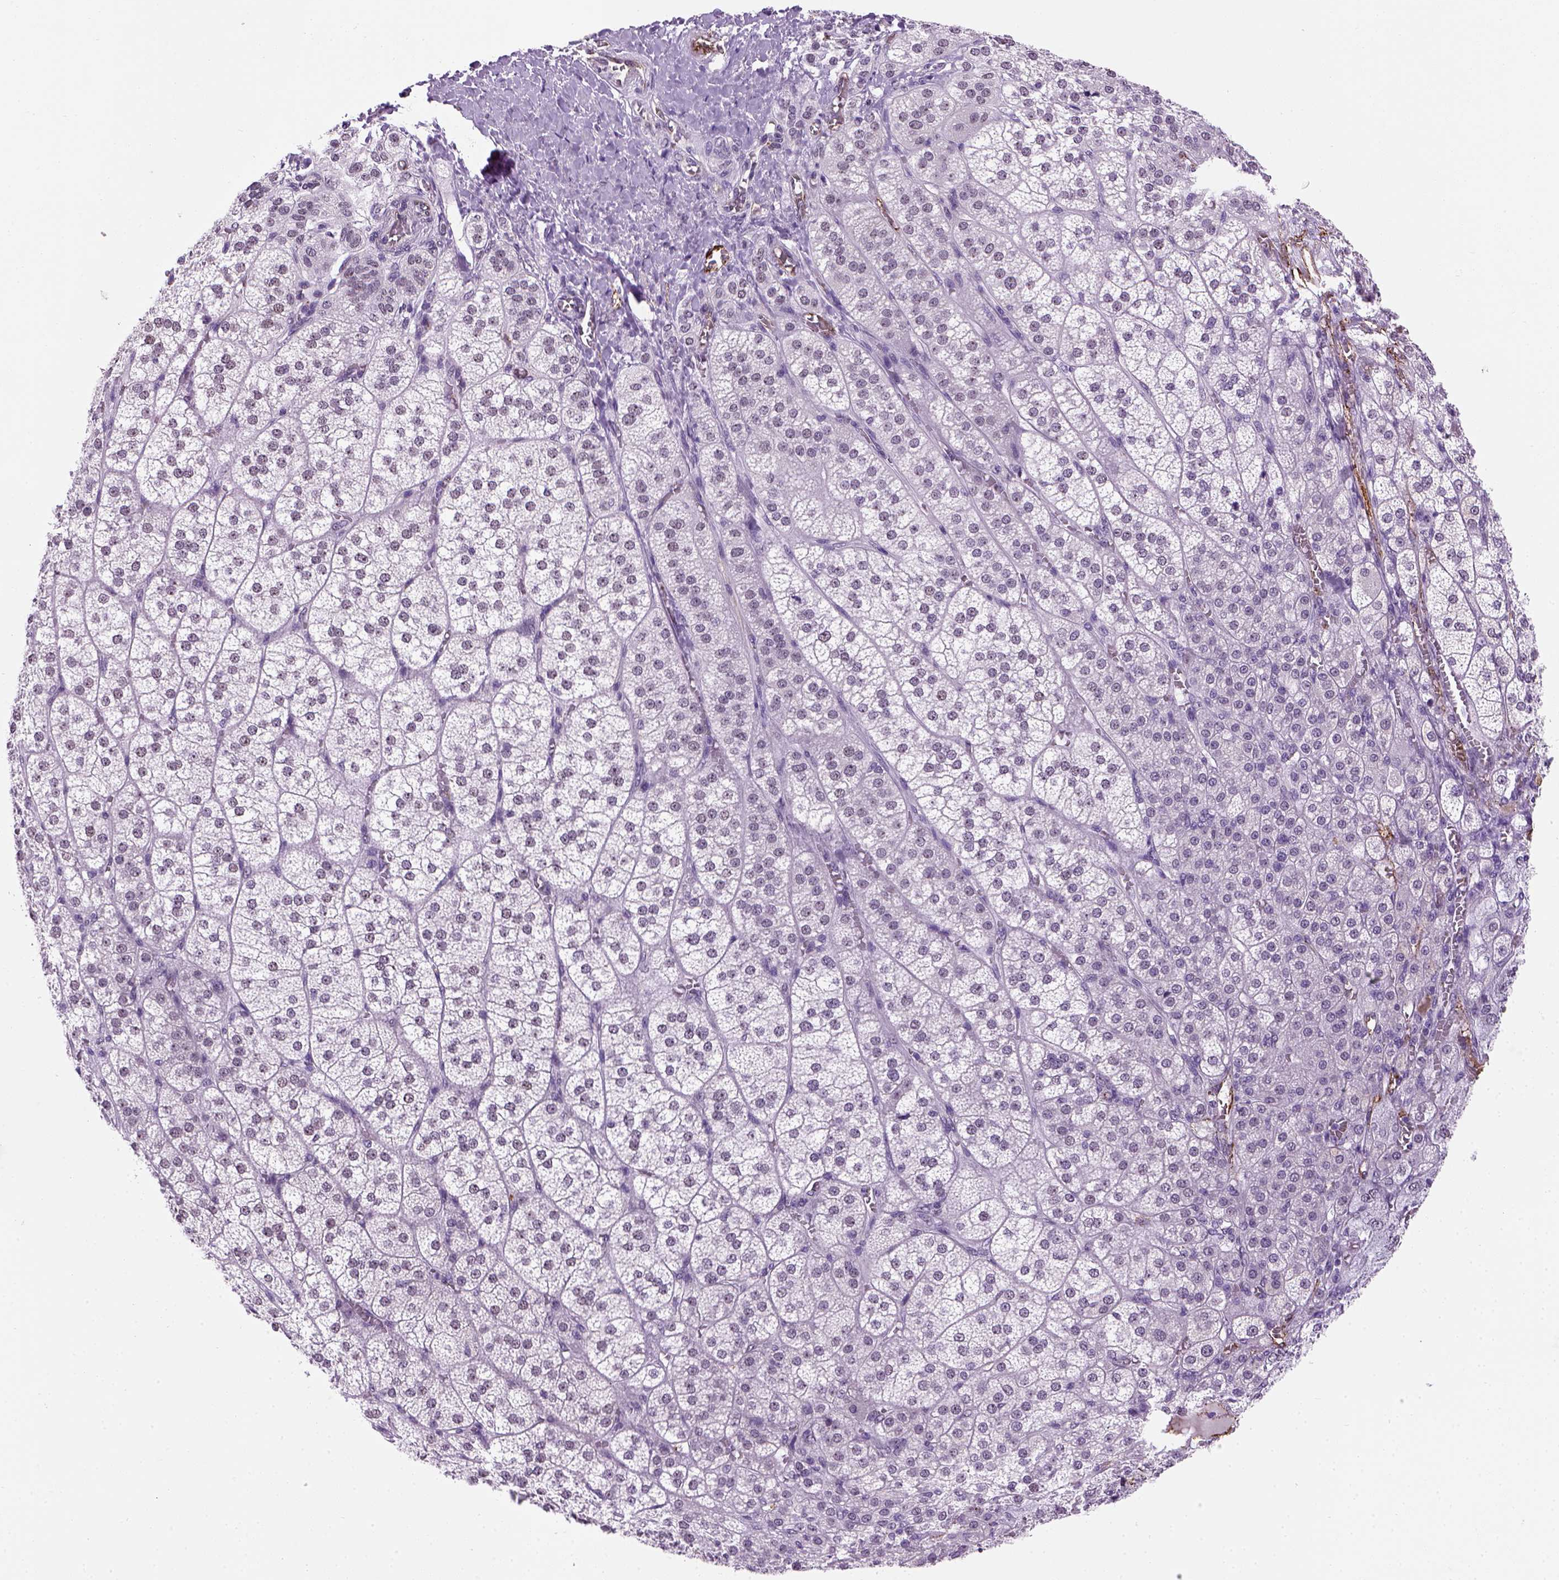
{"staining": {"intensity": "negative", "quantity": "none", "location": "none"}, "tissue": "adrenal gland", "cell_type": "Glandular cells", "image_type": "normal", "snomed": [{"axis": "morphology", "description": "Normal tissue, NOS"}, {"axis": "topography", "description": "Adrenal gland"}], "caption": "Glandular cells are negative for protein expression in benign human adrenal gland. (Brightfield microscopy of DAB (3,3'-diaminobenzidine) IHC at high magnification).", "gene": "VWF", "patient": {"sex": "female", "age": 60}}